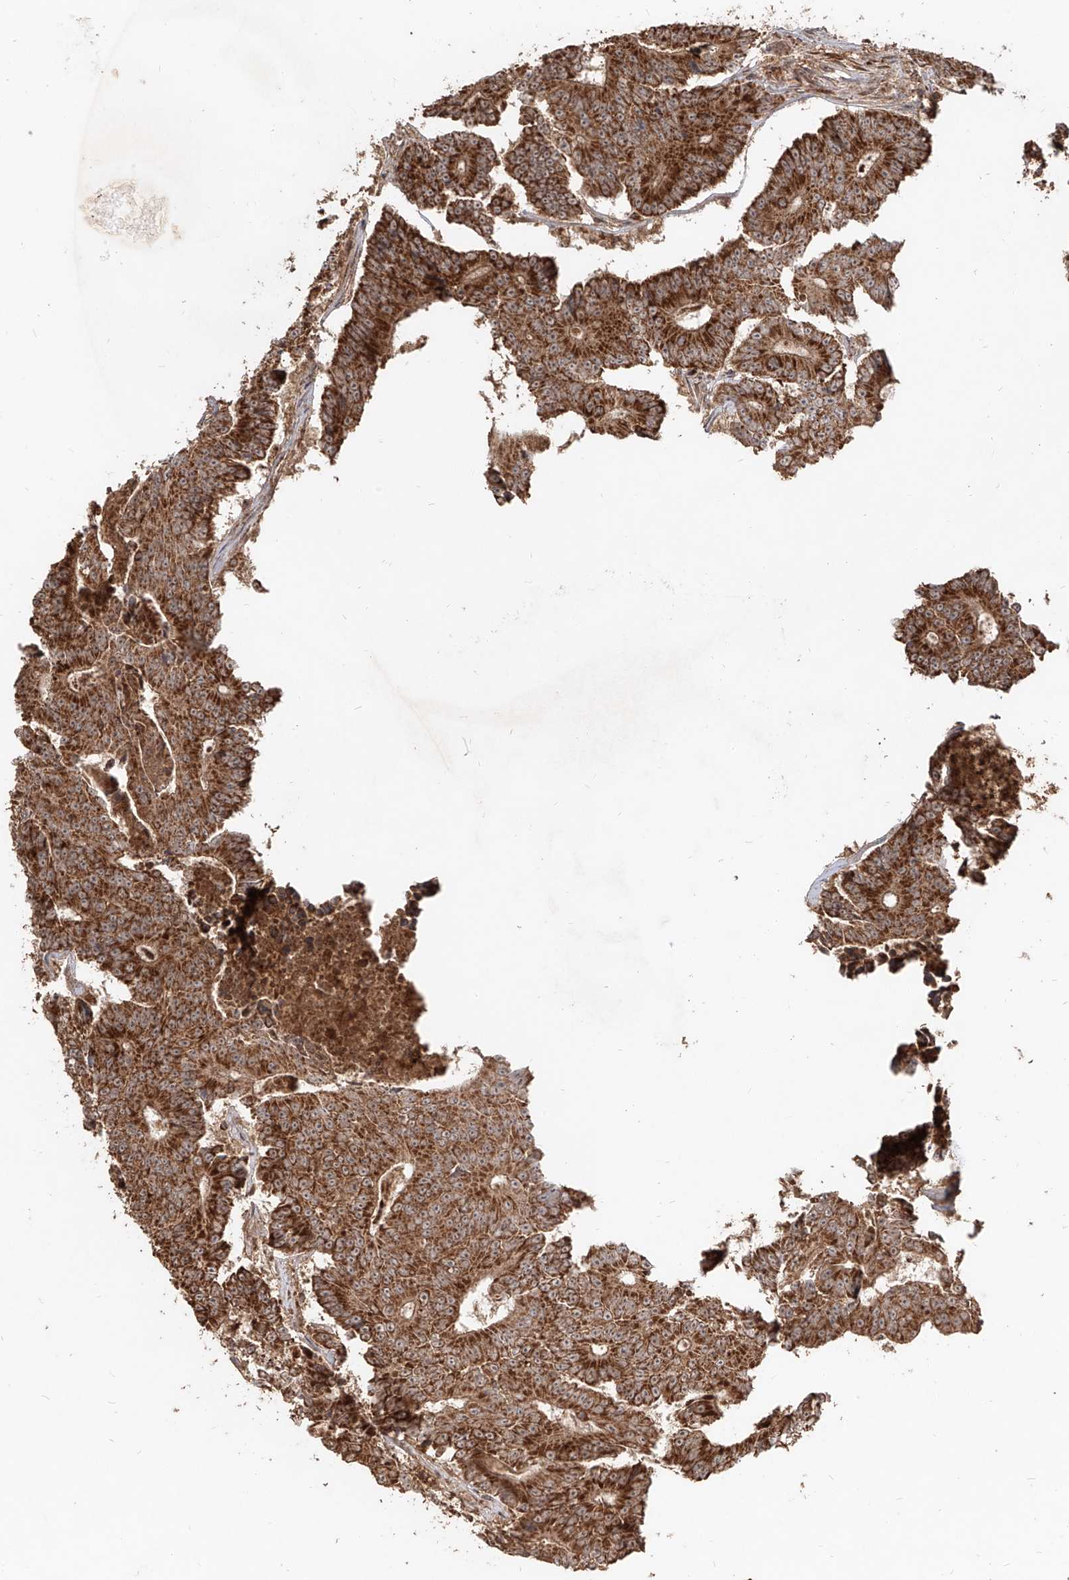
{"staining": {"intensity": "strong", "quantity": ">75%", "location": "cytoplasmic/membranous"}, "tissue": "colorectal cancer", "cell_type": "Tumor cells", "image_type": "cancer", "snomed": [{"axis": "morphology", "description": "Adenocarcinoma, NOS"}, {"axis": "topography", "description": "Colon"}], "caption": "Human adenocarcinoma (colorectal) stained for a protein (brown) reveals strong cytoplasmic/membranous positive expression in about >75% of tumor cells.", "gene": "AIM2", "patient": {"sex": "male", "age": 83}}